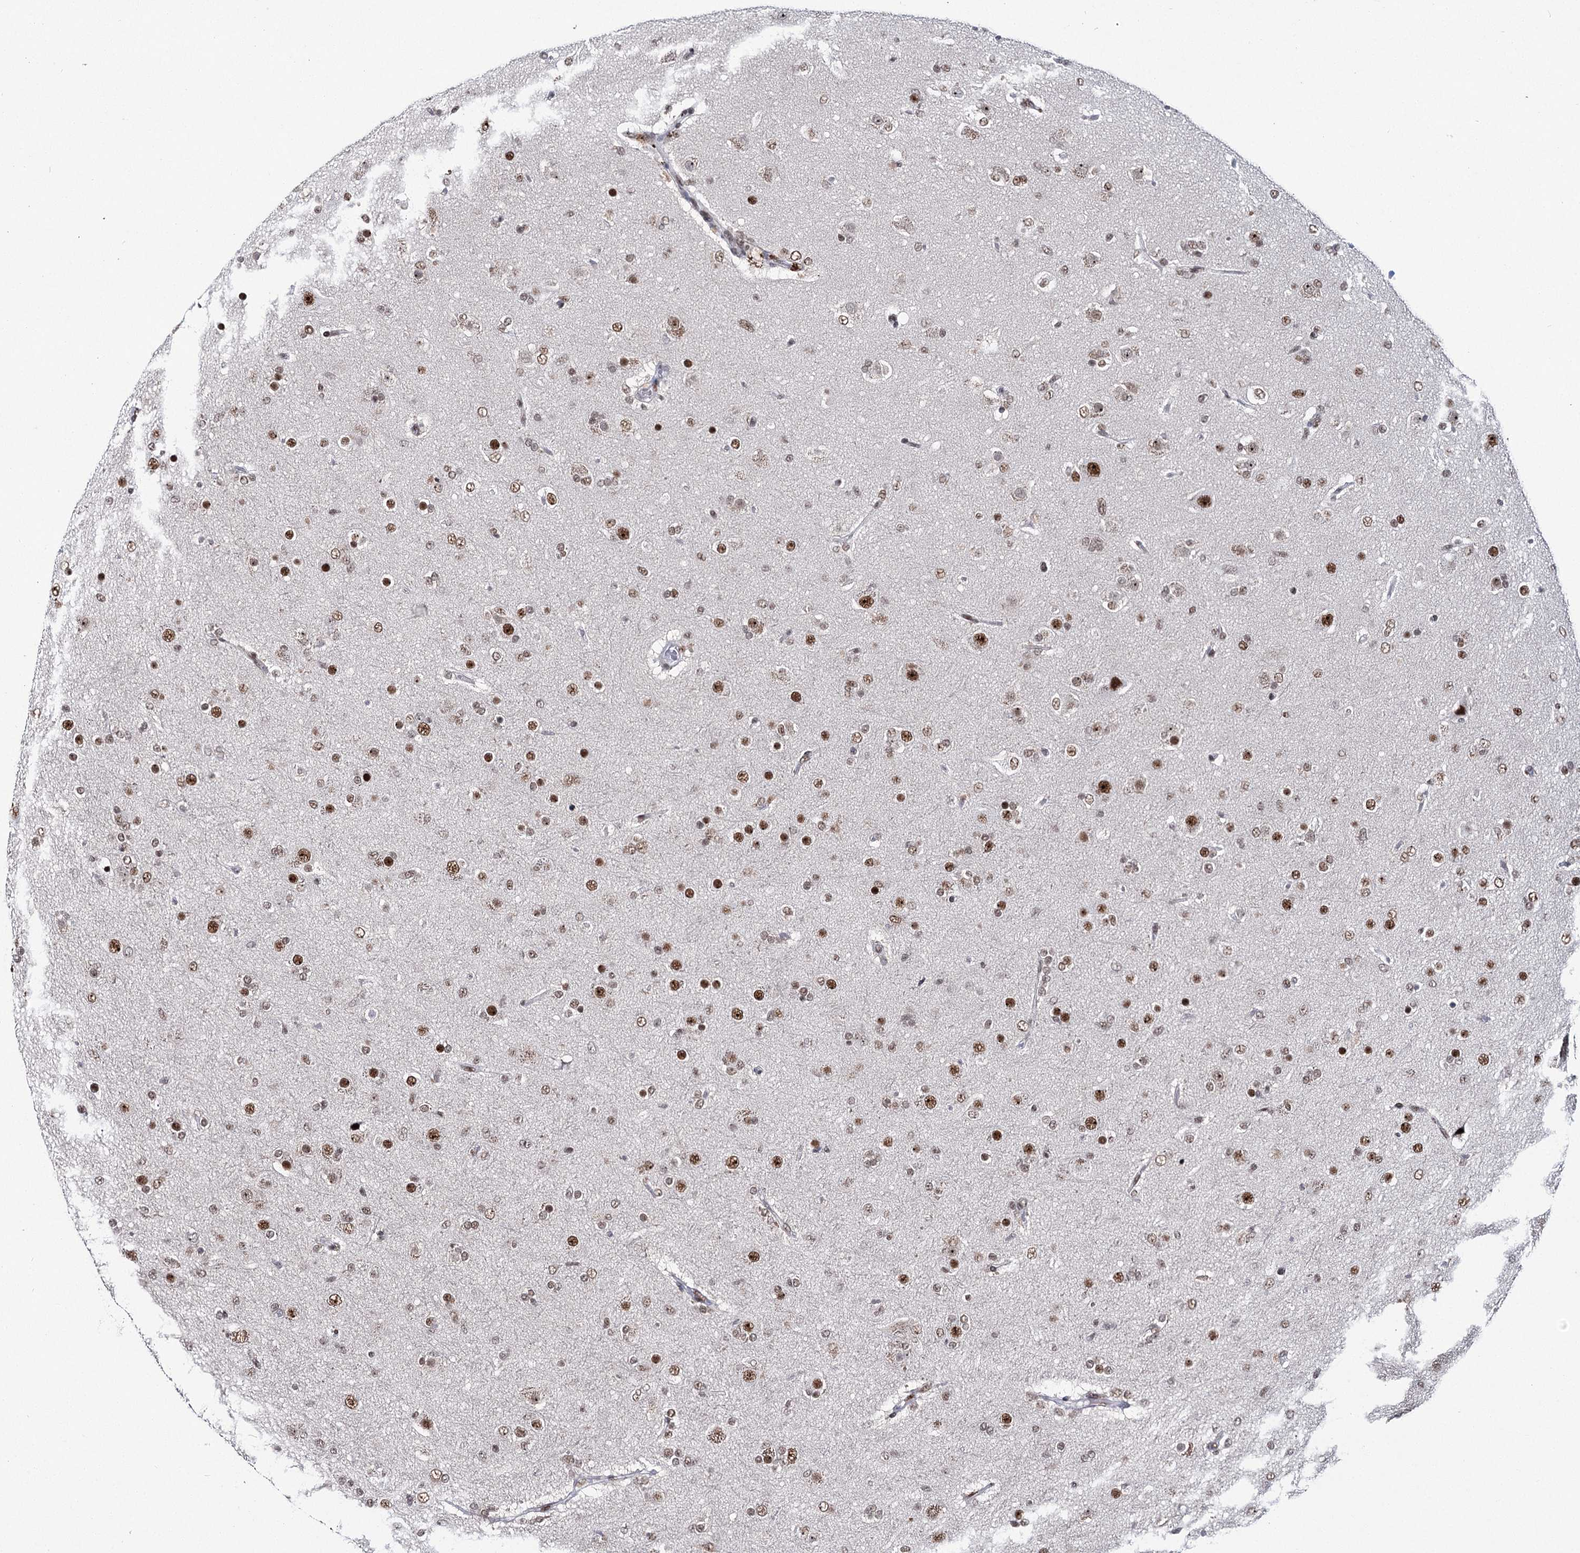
{"staining": {"intensity": "moderate", "quantity": ">75%", "location": "nuclear"}, "tissue": "glioma", "cell_type": "Tumor cells", "image_type": "cancer", "snomed": [{"axis": "morphology", "description": "Glioma, malignant, Low grade"}, {"axis": "topography", "description": "Brain"}], "caption": "This is a histology image of immunohistochemistry (IHC) staining of low-grade glioma (malignant), which shows moderate expression in the nuclear of tumor cells.", "gene": "SCAF8", "patient": {"sex": "male", "age": 65}}